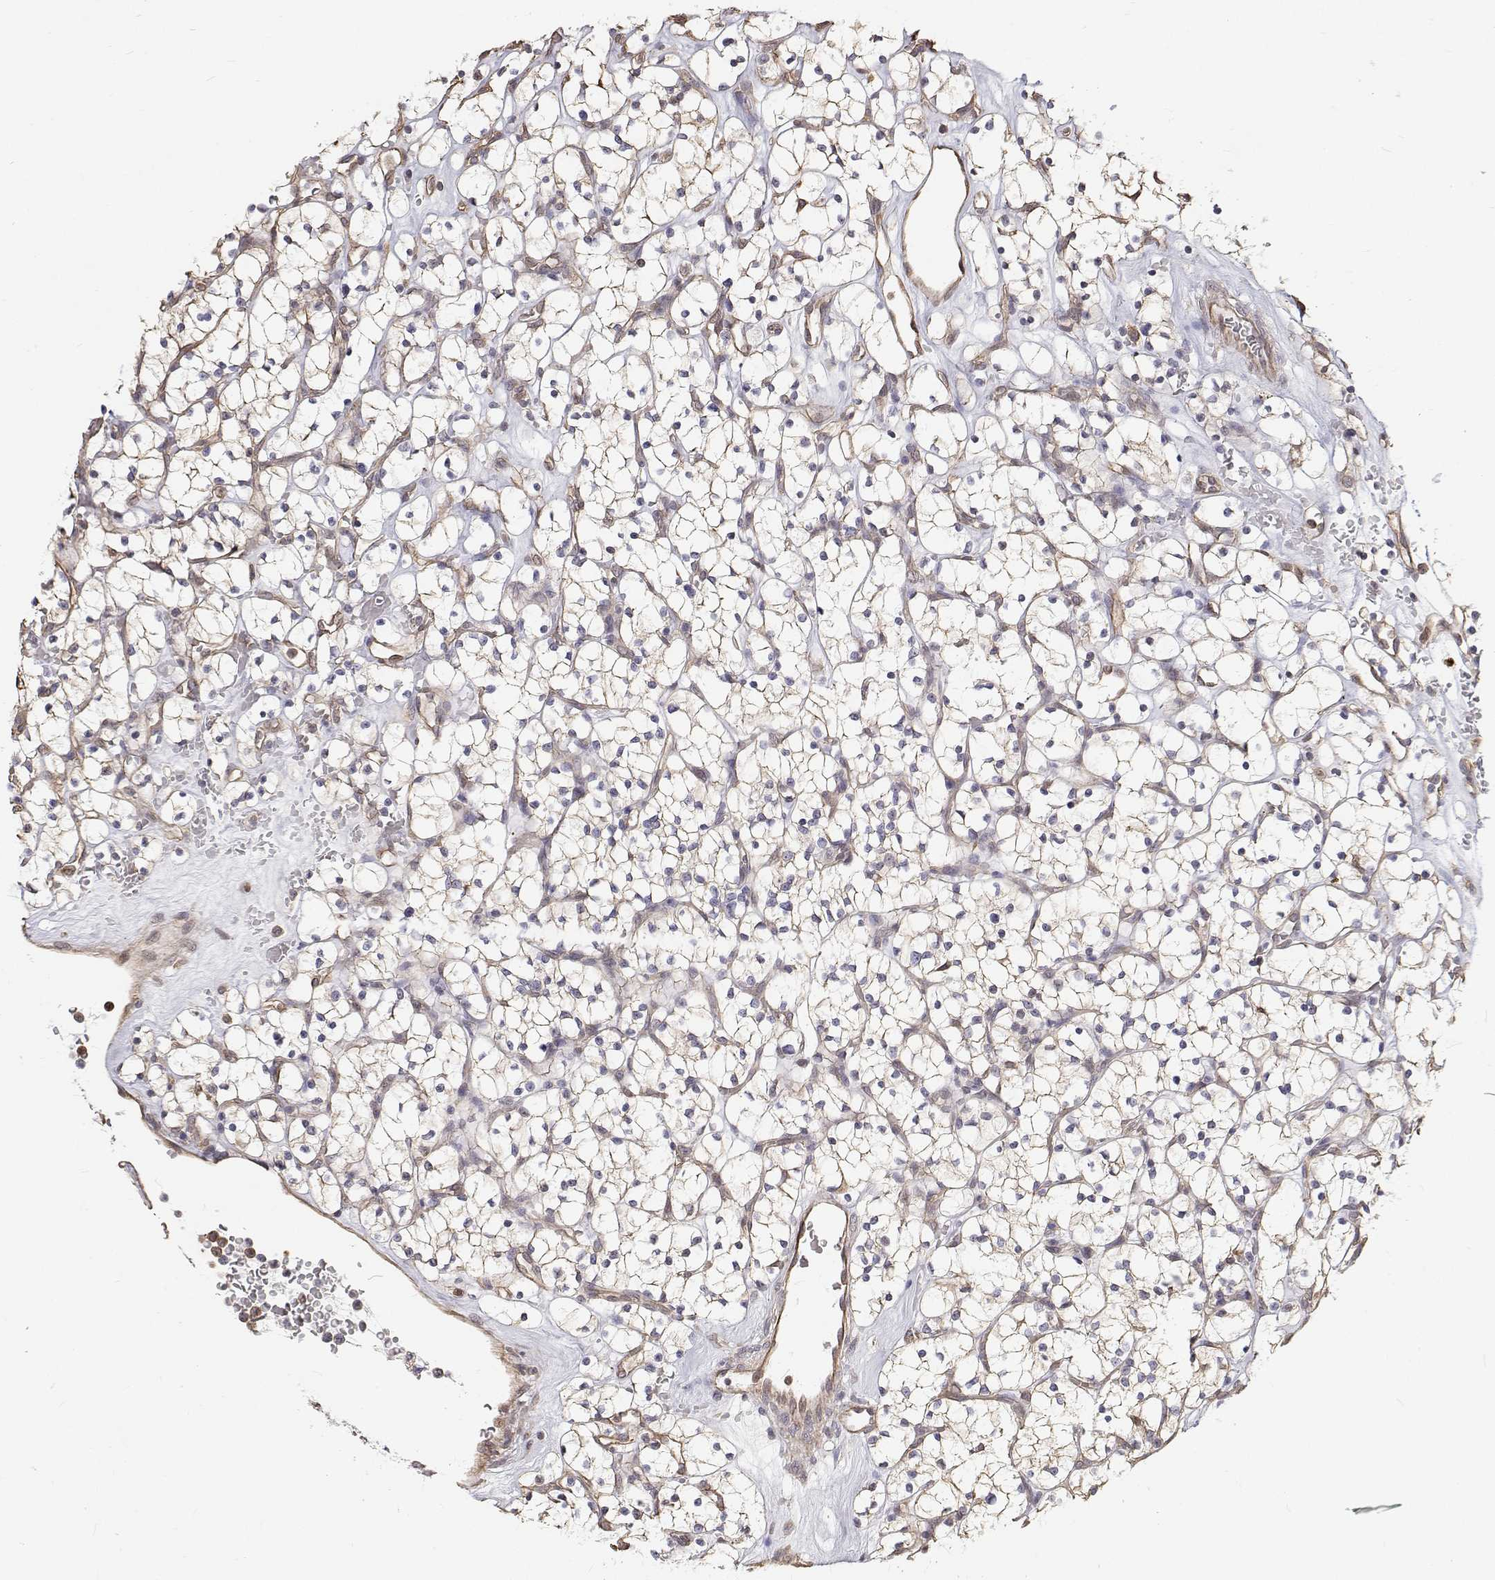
{"staining": {"intensity": "negative", "quantity": "none", "location": "none"}, "tissue": "renal cancer", "cell_type": "Tumor cells", "image_type": "cancer", "snomed": [{"axis": "morphology", "description": "Adenocarcinoma, NOS"}, {"axis": "topography", "description": "Kidney"}], "caption": "Photomicrograph shows no significant protein staining in tumor cells of renal cancer (adenocarcinoma).", "gene": "GSDMA", "patient": {"sex": "female", "age": 64}}